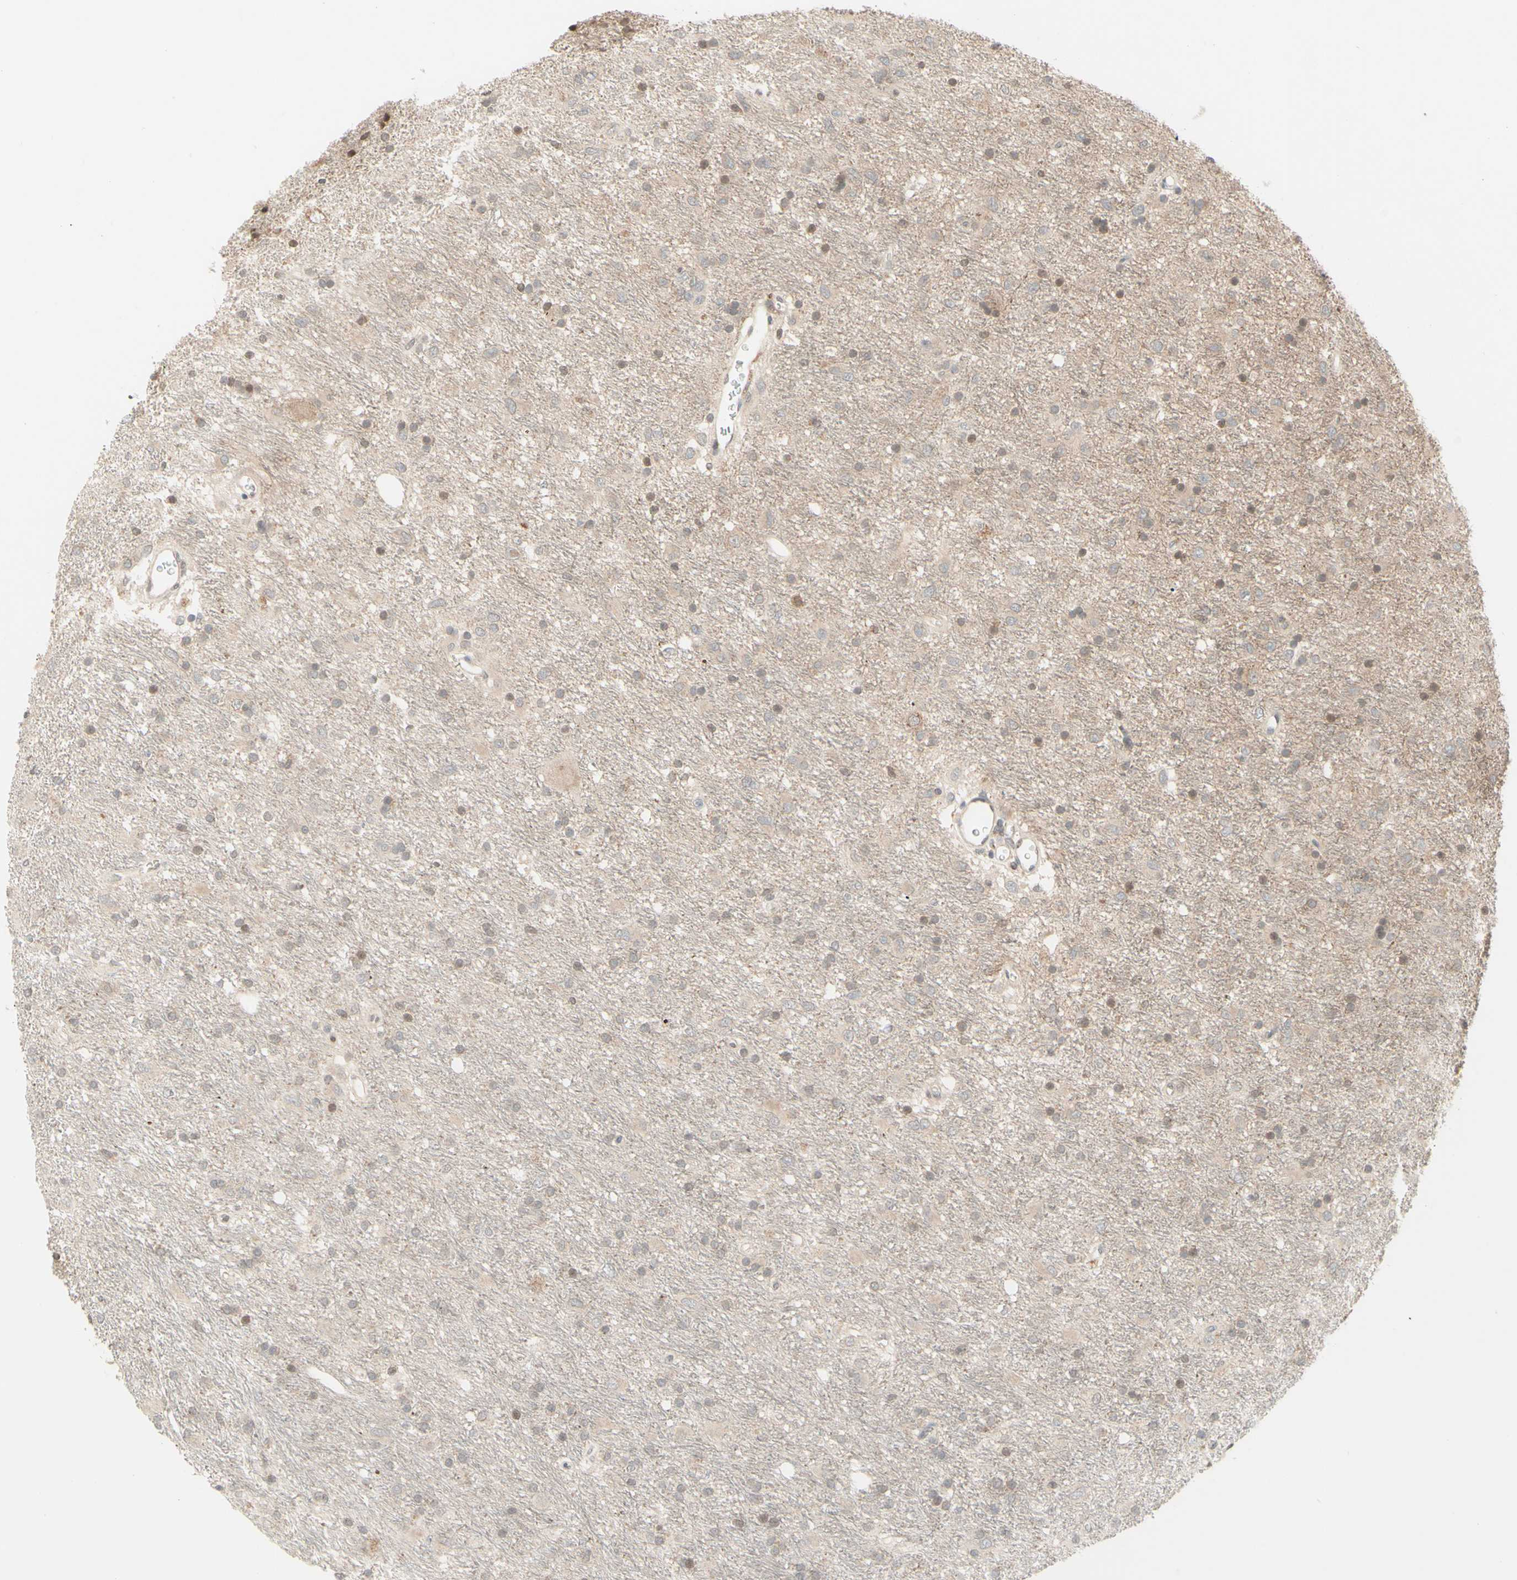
{"staining": {"intensity": "weak", "quantity": "<25%", "location": "cytoplasmic/membranous"}, "tissue": "glioma", "cell_type": "Tumor cells", "image_type": "cancer", "snomed": [{"axis": "morphology", "description": "Glioma, malignant, Low grade"}, {"axis": "topography", "description": "Brain"}], "caption": "Glioma stained for a protein using IHC exhibits no positivity tumor cells.", "gene": "ZW10", "patient": {"sex": "male", "age": 77}}